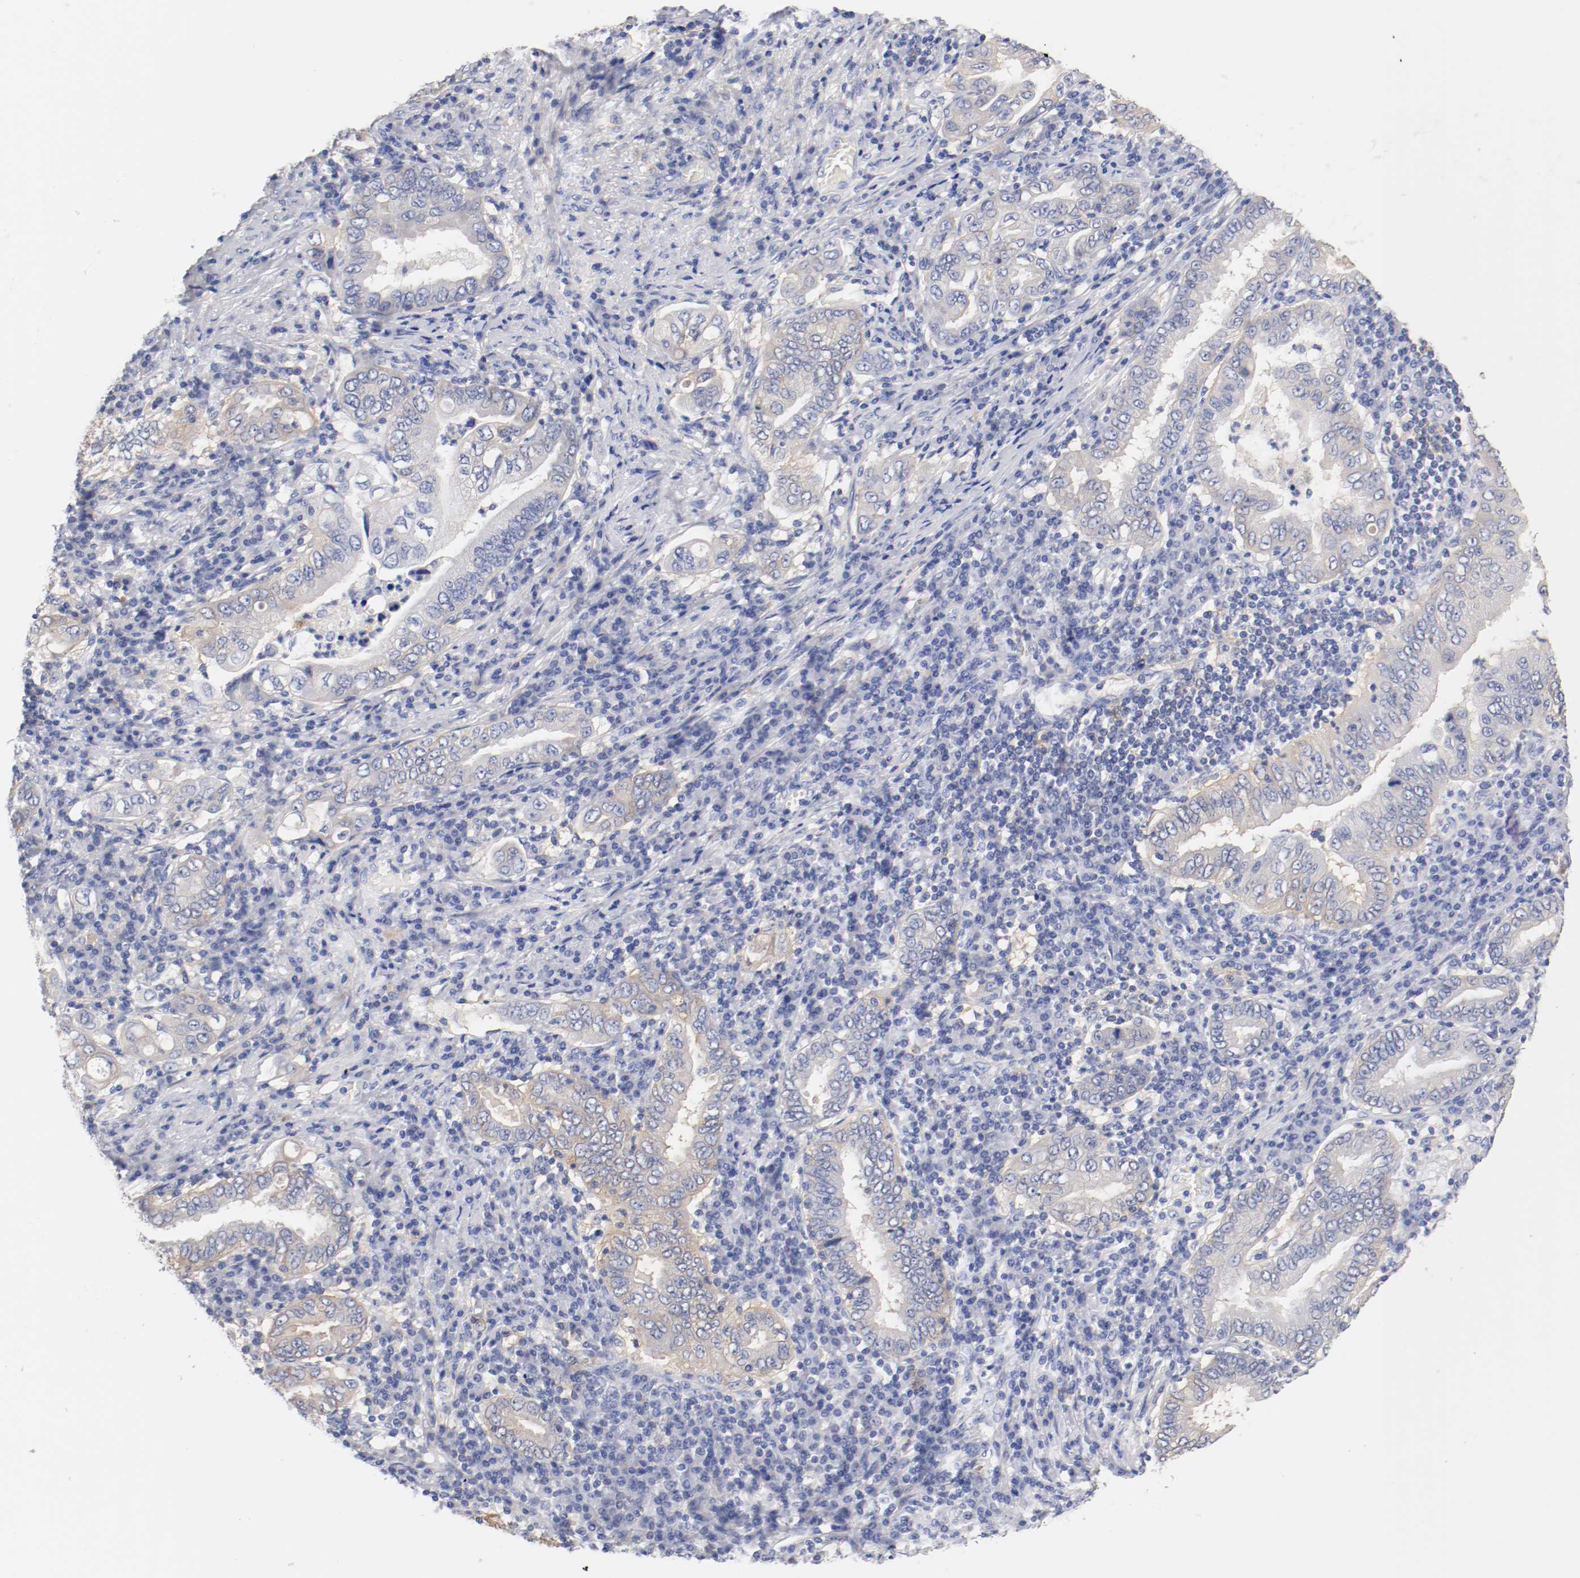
{"staining": {"intensity": "weak", "quantity": ">75%", "location": "cytoplasmic/membranous"}, "tissue": "stomach cancer", "cell_type": "Tumor cells", "image_type": "cancer", "snomed": [{"axis": "morphology", "description": "Normal tissue, NOS"}, {"axis": "morphology", "description": "Adenocarcinoma, NOS"}, {"axis": "topography", "description": "Esophagus"}, {"axis": "topography", "description": "Stomach, upper"}, {"axis": "topography", "description": "Peripheral nerve tissue"}], "caption": "DAB (3,3'-diaminobenzidine) immunohistochemical staining of stomach adenocarcinoma exhibits weak cytoplasmic/membranous protein positivity in approximately >75% of tumor cells. (Brightfield microscopy of DAB IHC at high magnification).", "gene": "FGFBP1", "patient": {"sex": "male", "age": 62}}